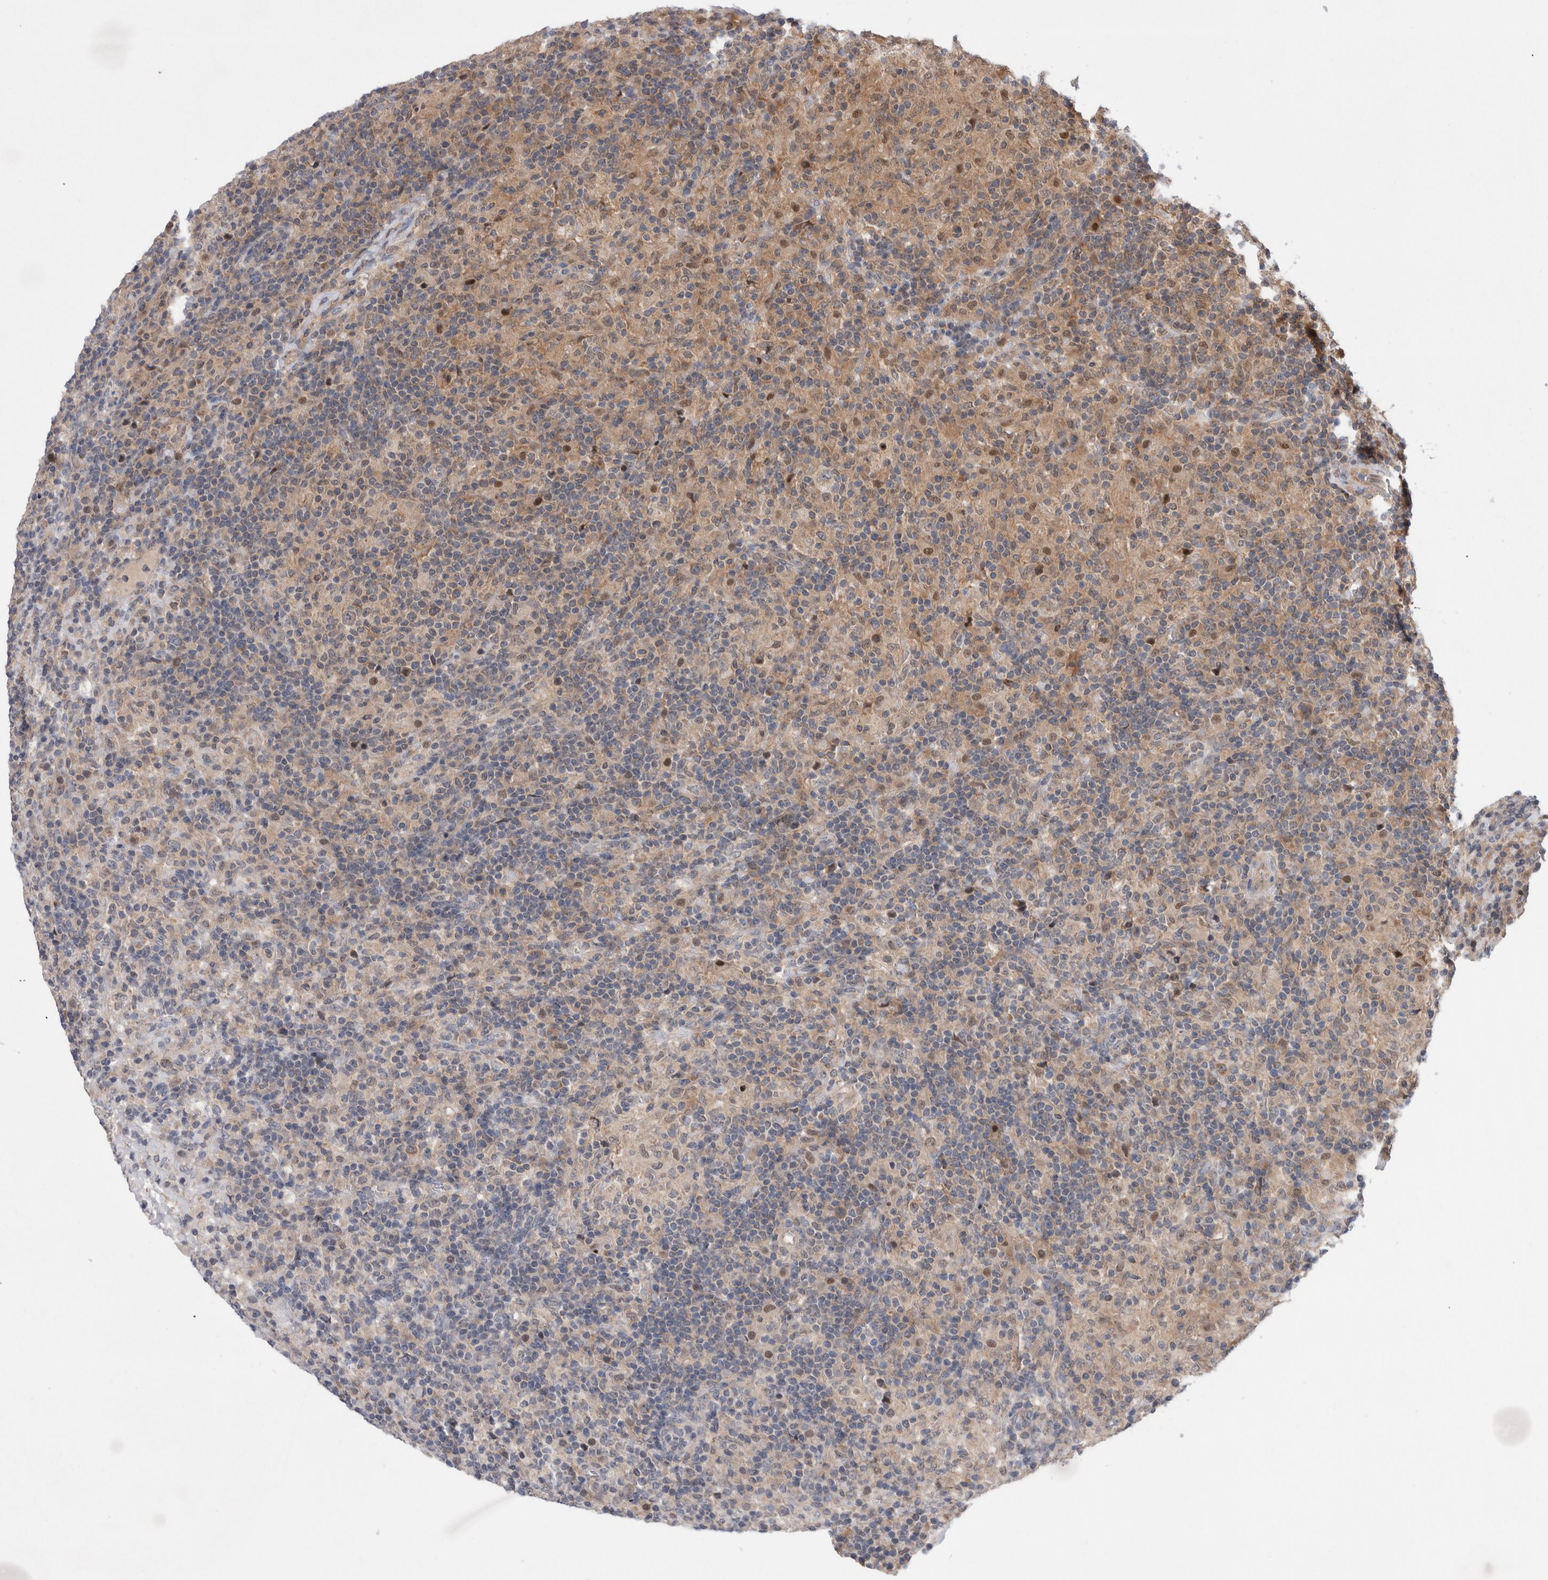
{"staining": {"intensity": "weak", "quantity": "25%-75%", "location": "cytoplasmic/membranous"}, "tissue": "lymphoma", "cell_type": "Tumor cells", "image_type": "cancer", "snomed": [{"axis": "morphology", "description": "Hodgkin's disease, NOS"}, {"axis": "topography", "description": "Lymph node"}], "caption": "Hodgkin's disease tissue demonstrates weak cytoplasmic/membranous positivity in about 25%-75% of tumor cells", "gene": "MRPL37", "patient": {"sex": "male", "age": 70}}